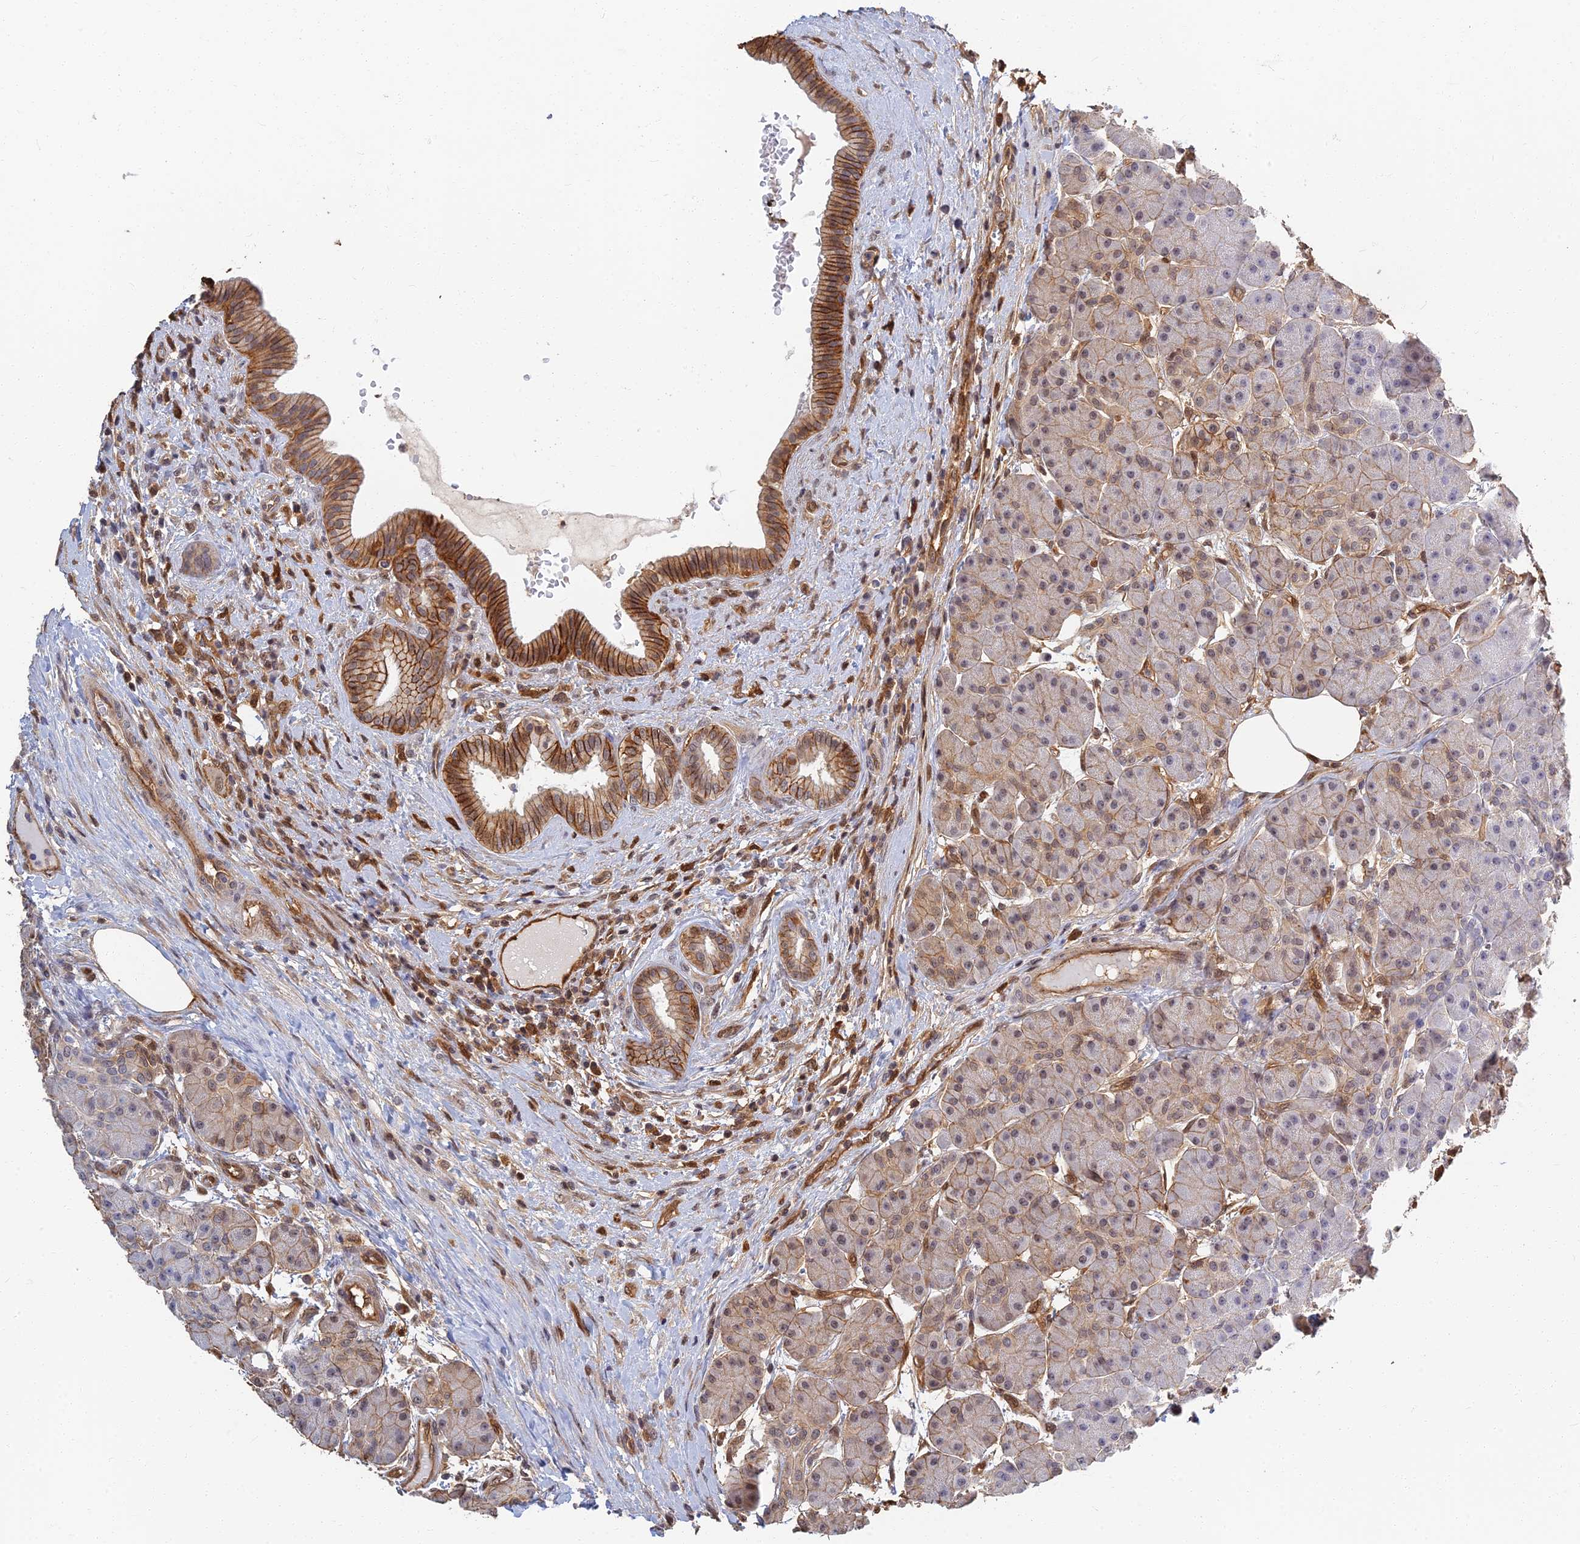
{"staining": {"intensity": "moderate", "quantity": "25%-75%", "location": "cytoplasmic/membranous,nuclear"}, "tissue": "pancreas", "cell_type": "Exocrine glandular cells", "image_type": "normal", "snomed": [{"axis": "morphology", "description": "Normal tissue, NOS"}, {"axis": "topography", "description": "Pancreas"}], "caption": "Exocrine glandular cells exhibit moderate cytoplasmic/membranous,nuclear staining in approximately 25%-75% of cells in benign pancreas.", "gene": "LRRN3", "patient": {"sex": "male", "age": 63}}